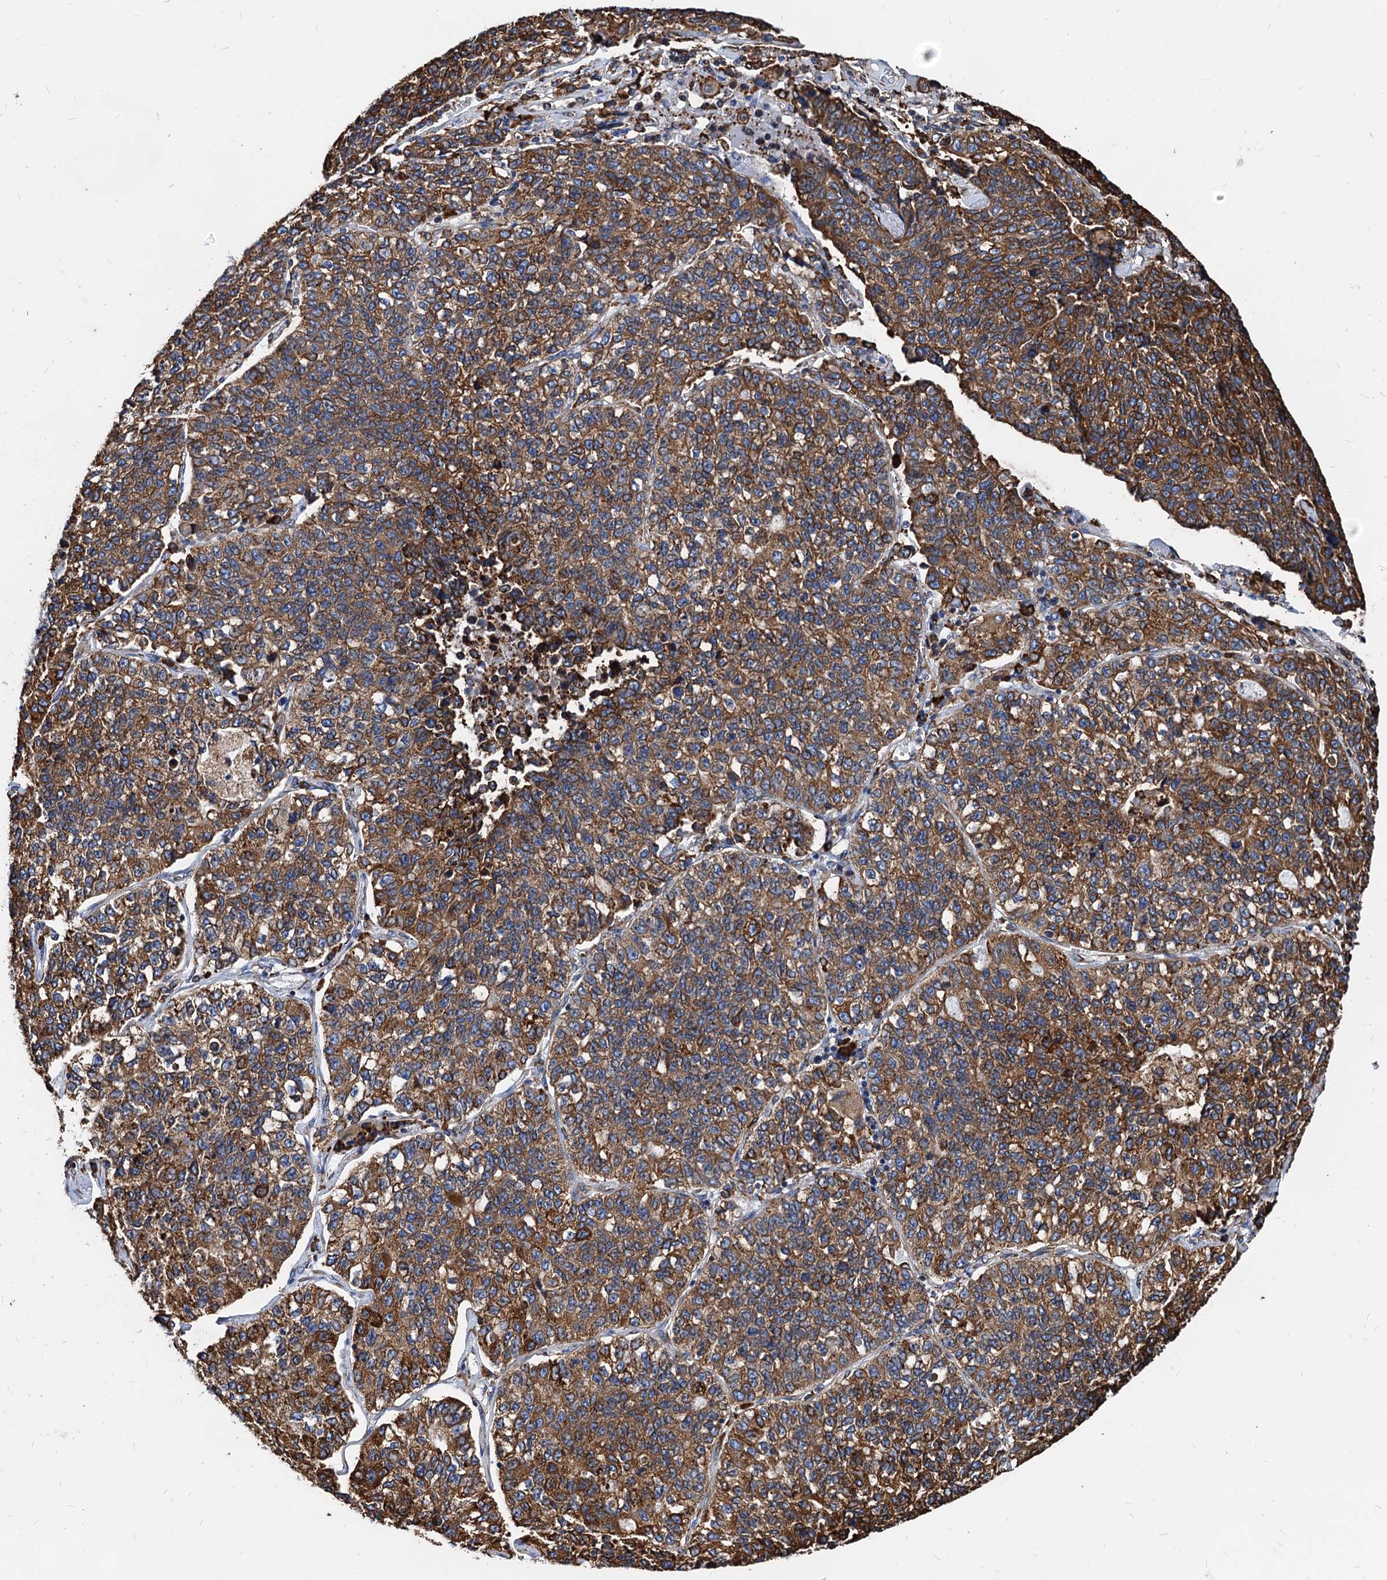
{"staining": {"intensity": "moderate", "quantity": ">75%", "location": "cytoplasmic/membranous"}, "tissue": "lung cancer", "cell_type": "Tumor cells", "image_type": "cancer", "snomed": [{"axis": "morphology", "description": "Adenocarcinoma, NOS"}, {"axis": "topography", "description": "Lung"}], "caption": "IHC (DAB) staining of human lung cancer (adenocarcinoma) exhibits moderate cytoplasmic/membranous protein positivity in about >75% of tumor cells. (brown staining indicates protein expression, while blue staining denotes nuclei).", "gene": "HSPA5", "patient": {"sex": "male", "age": 49}}